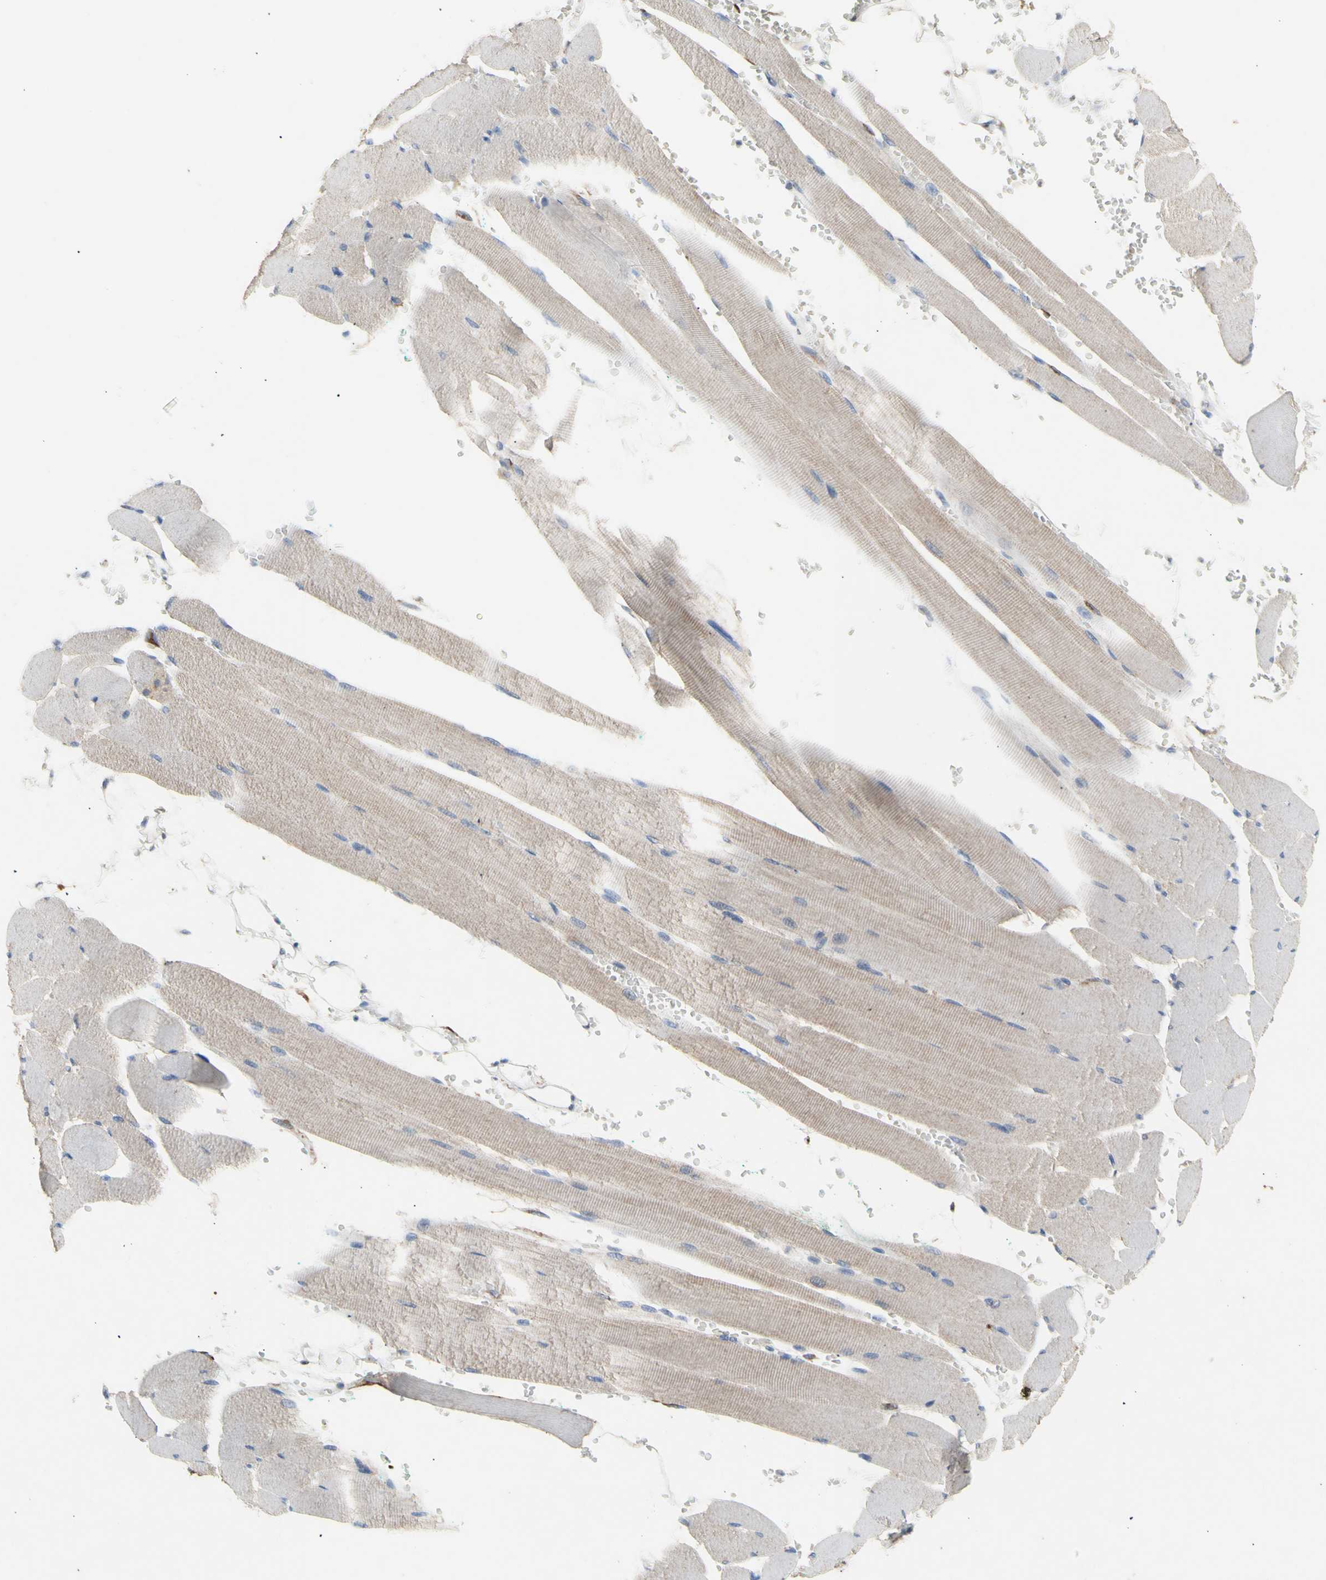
{"staining": {"intensity": "weak", "quantity": ">75%", "location": "cytoplasmic/membranous"}, "tissue": "skeletal muscle", "cell_type": "Myocytes", "image_type": "normal", "snomed": [{"axis": "morphology", "description": "Normal tissue, NOS"}, {"axis": "topography", "description": "Skeletal muscle"}, {"axis": "topography", "description": "Oral tissue"}, {"axis": "topography", "description": "Peripheral nerve tissue"}], "caption": "A high-resolution image shows immunohistochemistry (IHC) staining of normal skeletal muscle, which exhibits weak cytoplasmic/membranous expression in approximately >75% of myocytes.", "gene": "NLRP1", "patient": {"sex": "female", "age": 84}}